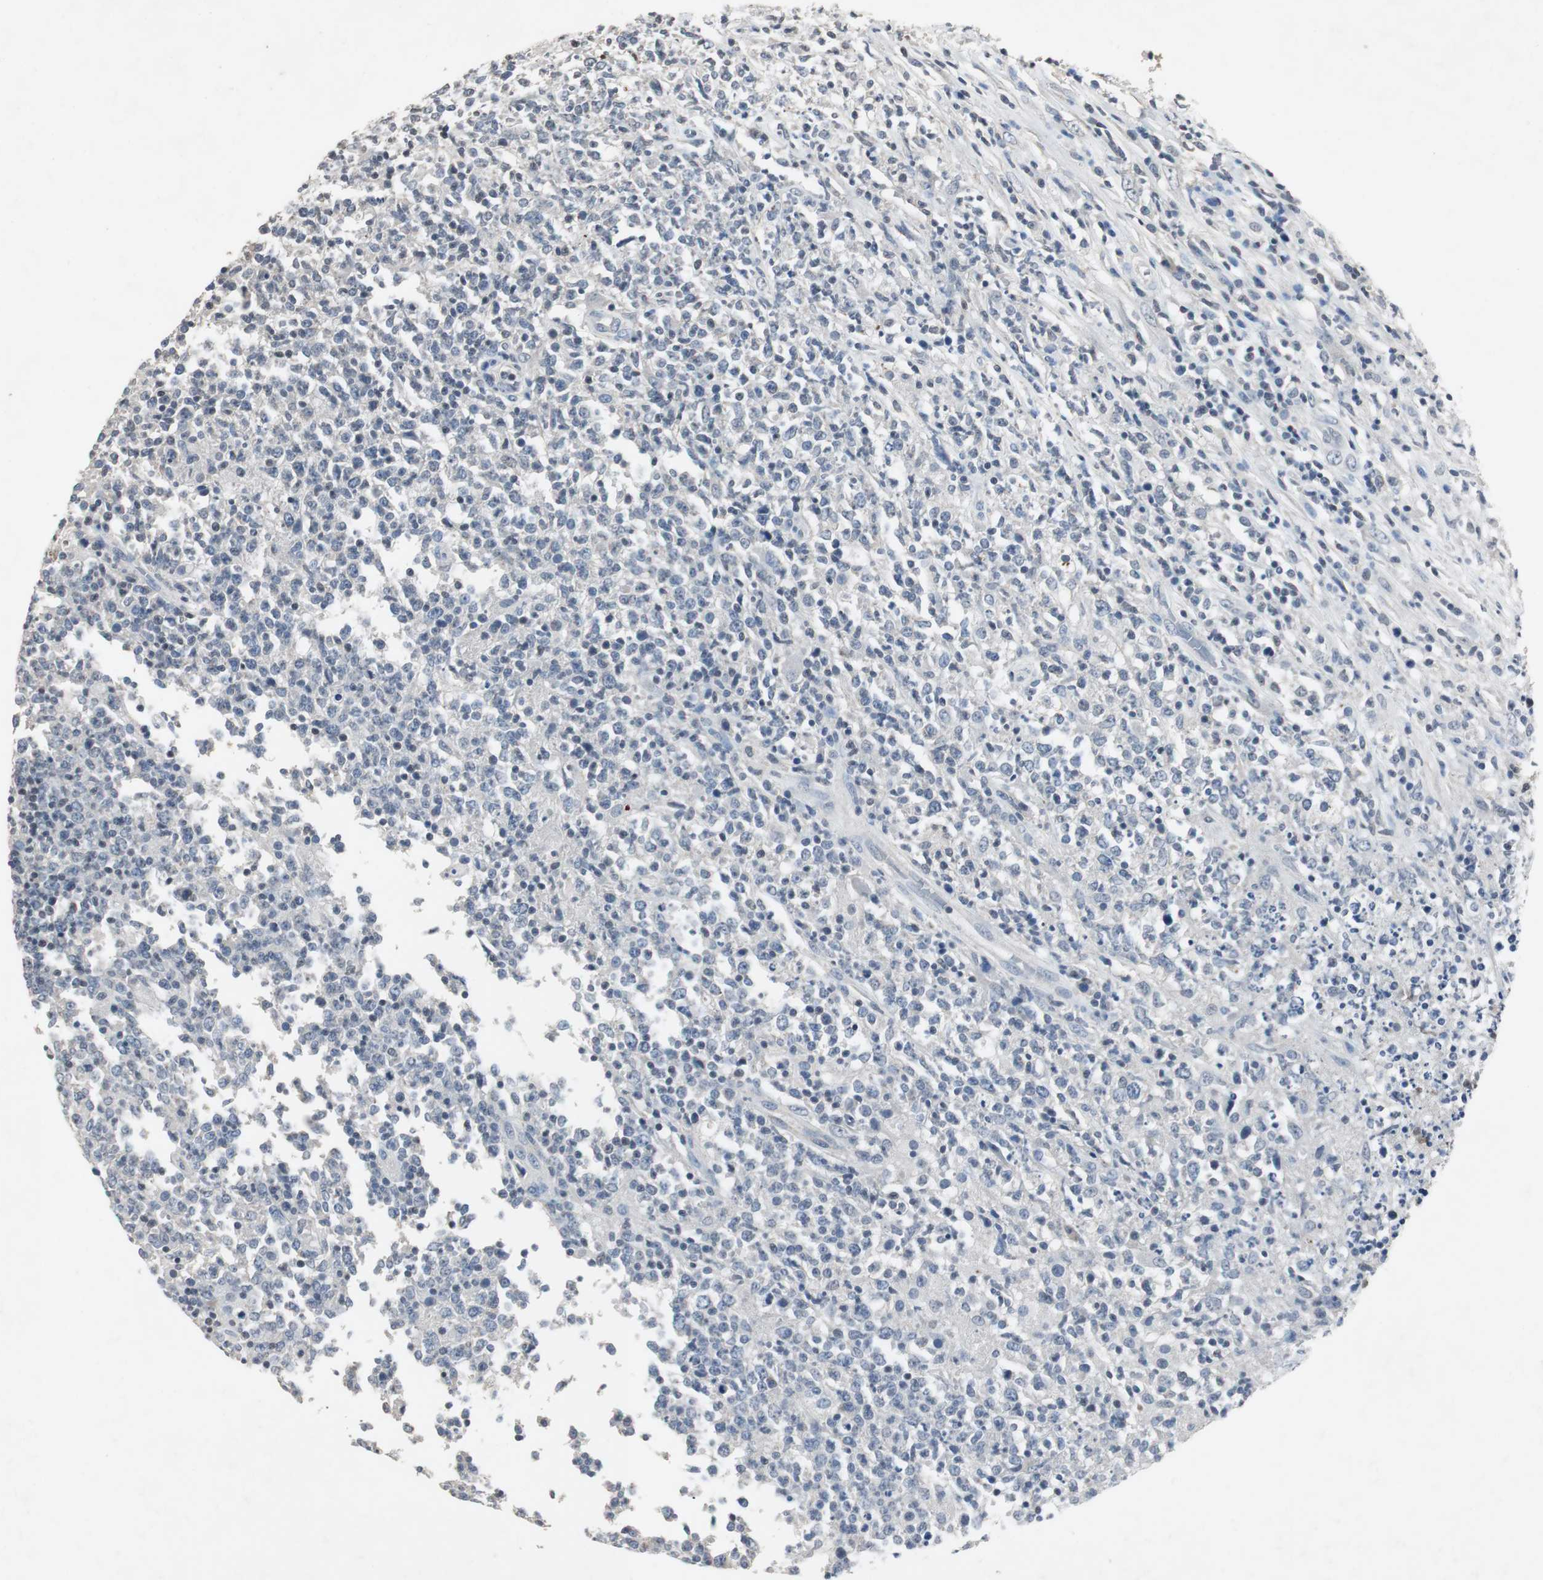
{"staining": {"intensity": "negative", "quantity": "none", "location": "none"}, "tissue": "lymphoma", "cell_type": "Tumor cells", "image_type": "cancer", "snomed": [{"axis": "morphology", "description": "Malignant lymphoma, non-Hodgkin's type, High grade"}, {"axis": "topography", "description": "Lymph node"}], "caption": "There is no significant expression in tumor cells of malignant lymphoma, non-Hodgkin's type (high-grade).", "gene": "ADNP2", "patient": {"sex": "female", "age": 84}}